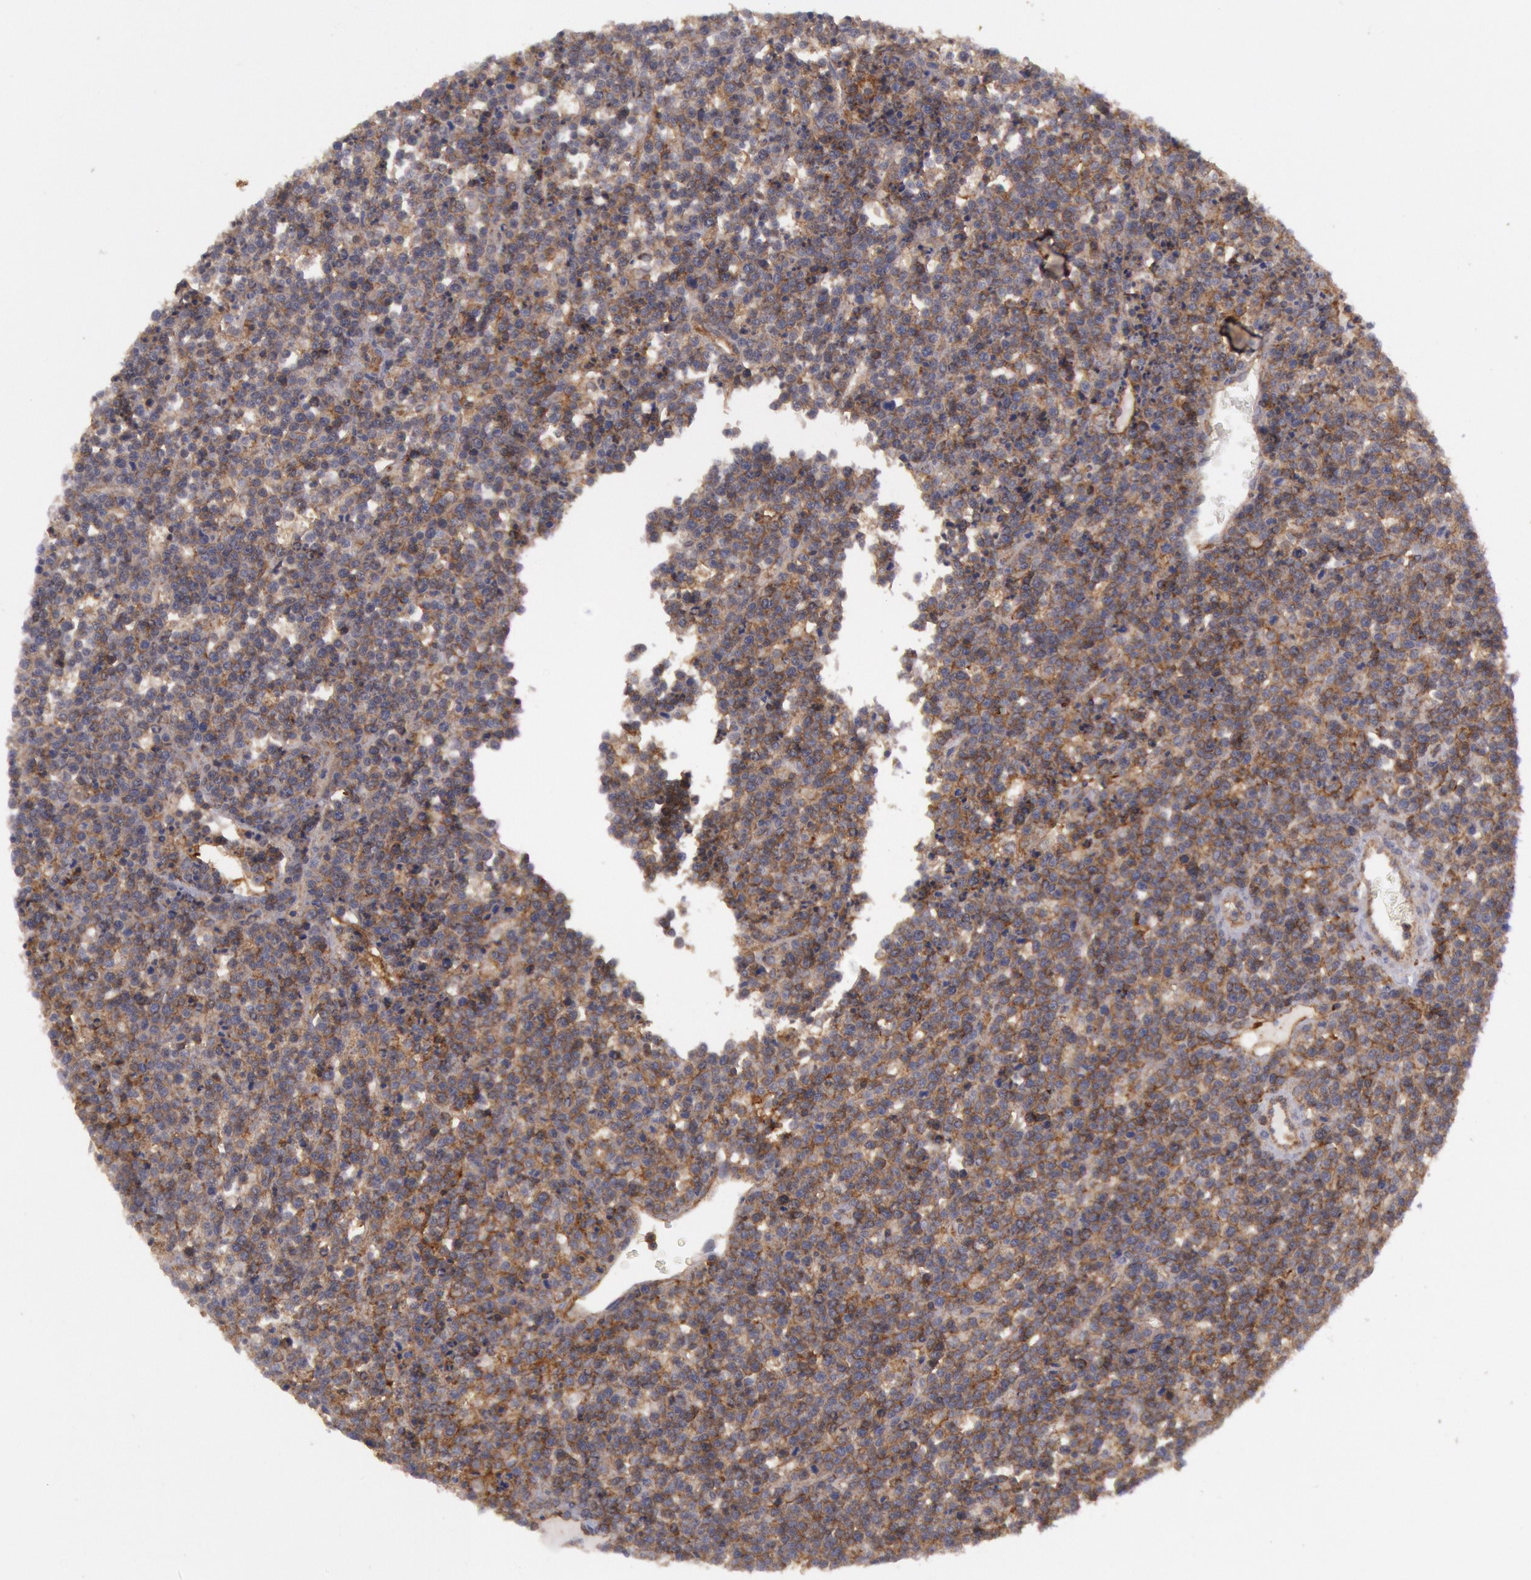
{"staining": {"intensity": "moderate", "quantity": ">75%", "location": "cytoplasmic/membranous"}, "tissue": "lymphoma", "cell_type": "Tumor cells", "image_type": "cancer", "snomed": [{"axis": "morphology", "description": "Malignant lymphoma, non-Hodgkin's type, High grade"}, {"axis": "topography", "description": "Ovary"}], "caption": "Immunohistochemistry (DAB) staining of human lymphoma demonstrates moderate cytoplasmic/membranous protein expression in approximately >75% of tumor cells.", "gene": "STX4", "patient": {"sex": "female", "age": 56}}